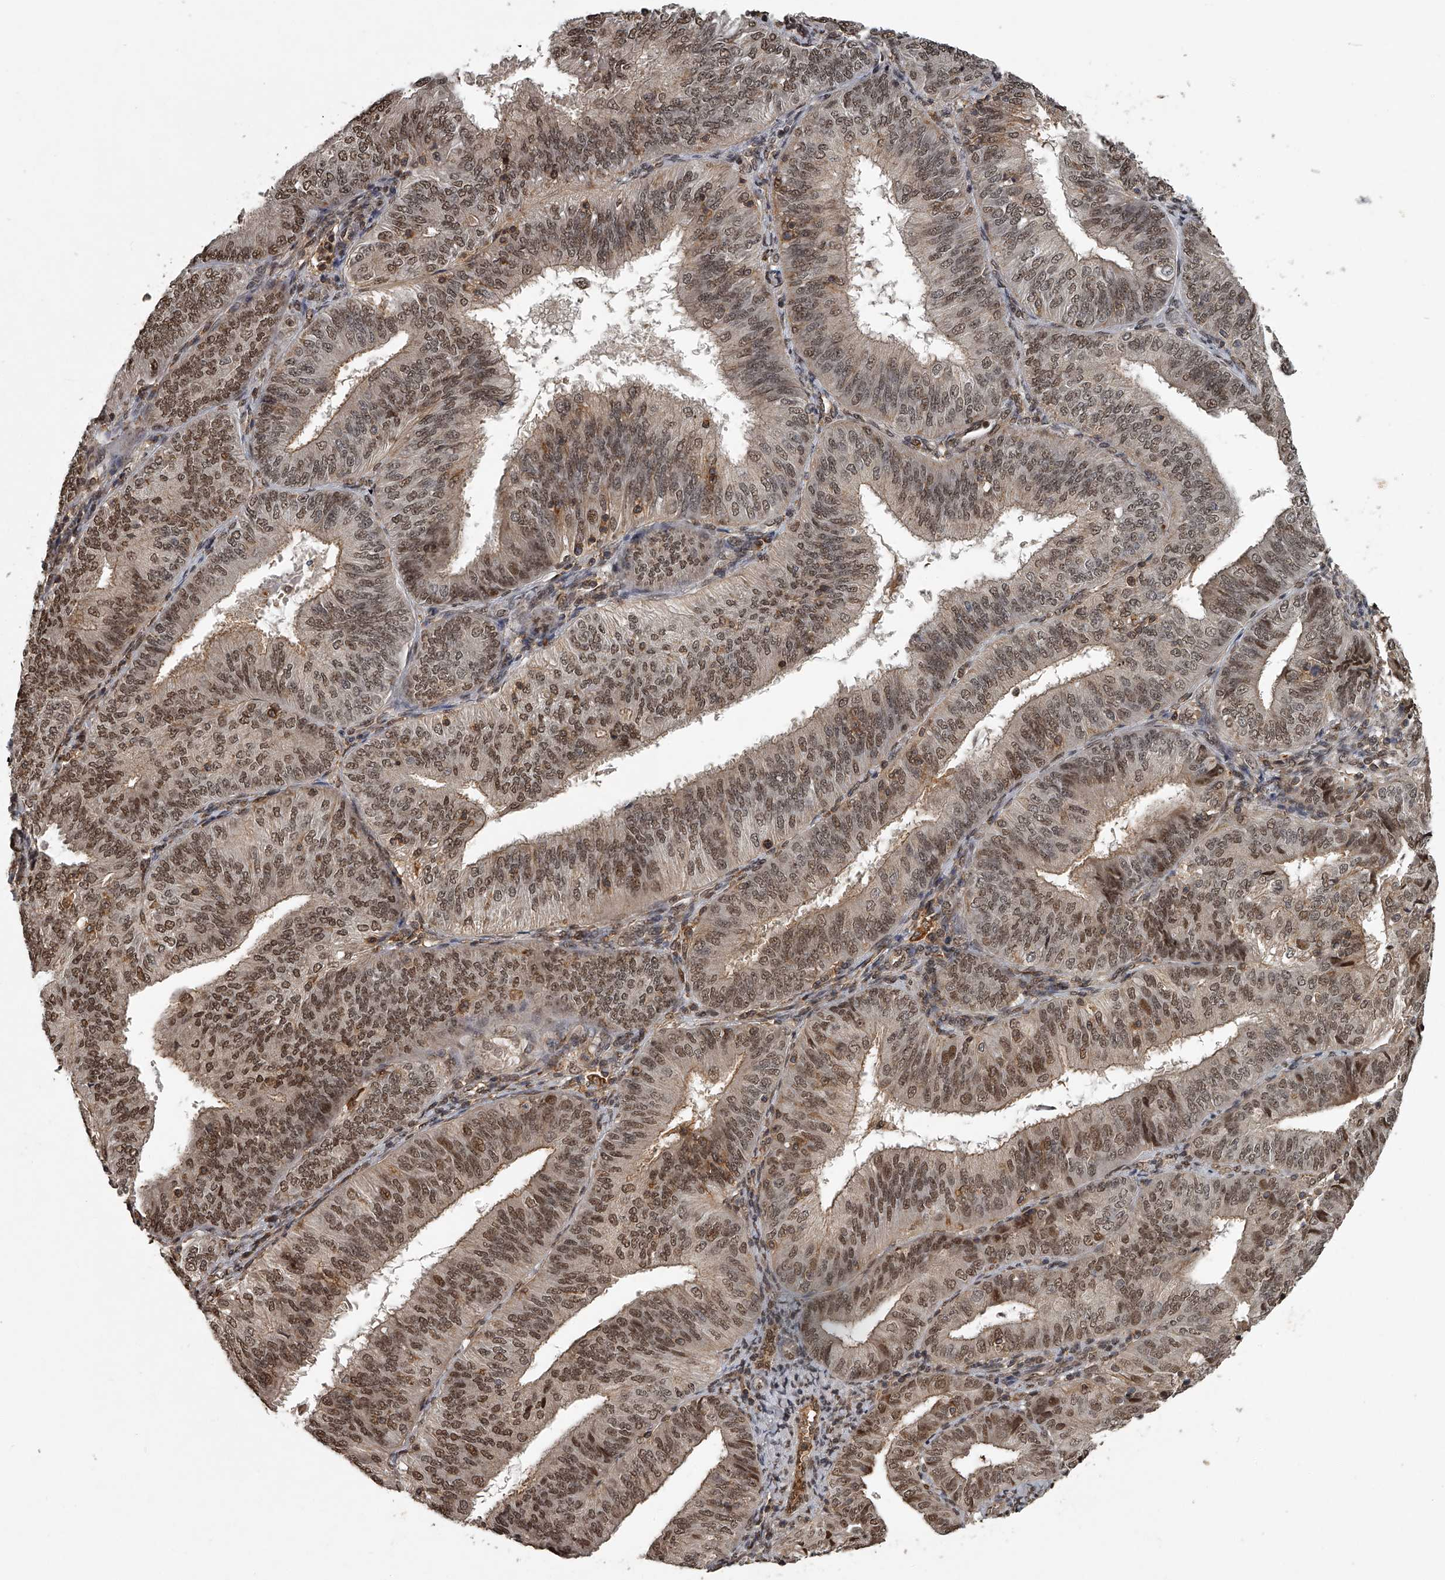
{"staining": {"intensity": "moderate", "quantity": ">75%", "location": "cytoplasmic/membranous,nuclear"}, "tissue": "endometrial cancer", "cell_type": "Tumor cells", "image_type": "cancer", "snomed": [{"axis": "morphology", "description": "Adenocarcinoma, NOS"}, {"axis": "topography", "description": "Endometrium"}], "caption": "Immunohistochemical staining of human endometrial adenocarcinoma displays medium levels of moderate cytoplasmic/membranous and nuclear staining in about >75% of tumor cells. The staining was performed using DAB (3,3'-diaminobenzidine), with brown indicating positive protein expression. Nuclei are stained blue with hematoxylin.", "gene": "PLEKHG1", "patient": {"sex": "female", "age": 58}}